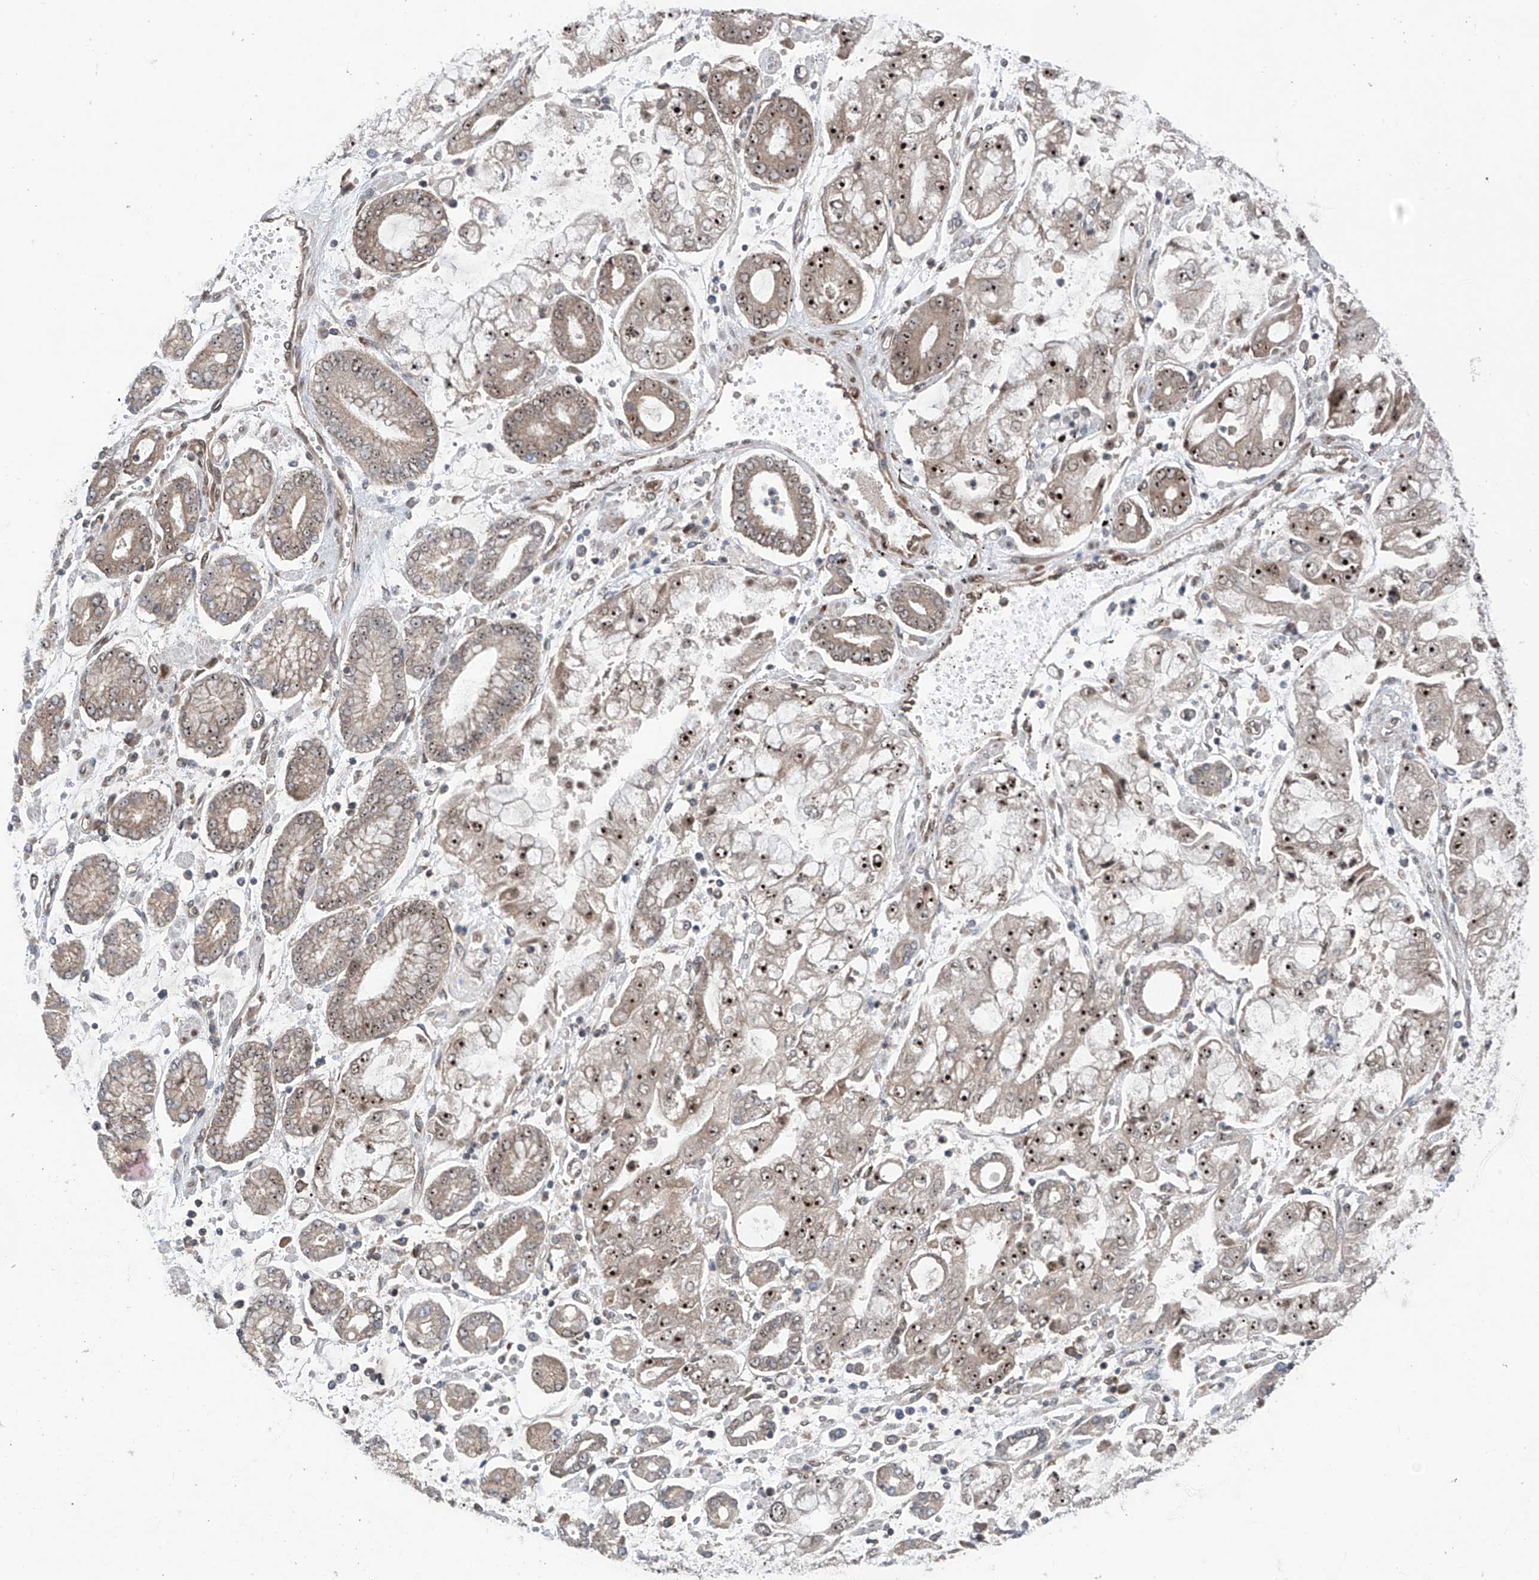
{"staining": {"intensity": "strong", "quantity": "25%-75%", "location": "nuclear"}, "tissue": "stomach cancer", "cell_type": "Tumor cells", "image_type": "cancer", "snomed": [{"axis": "morphology", "description": "Adenocarcinoma, NOS"}, {"axis": "topography", "description": "Stomach"}], "caption": "The histopathology image exhibits staining of stomach cancer, revealing strong nuclear protein expression (brown color) within tumor cells.", "gene": "C1orf131", "patient": {"sex": "male", "age": 76}}